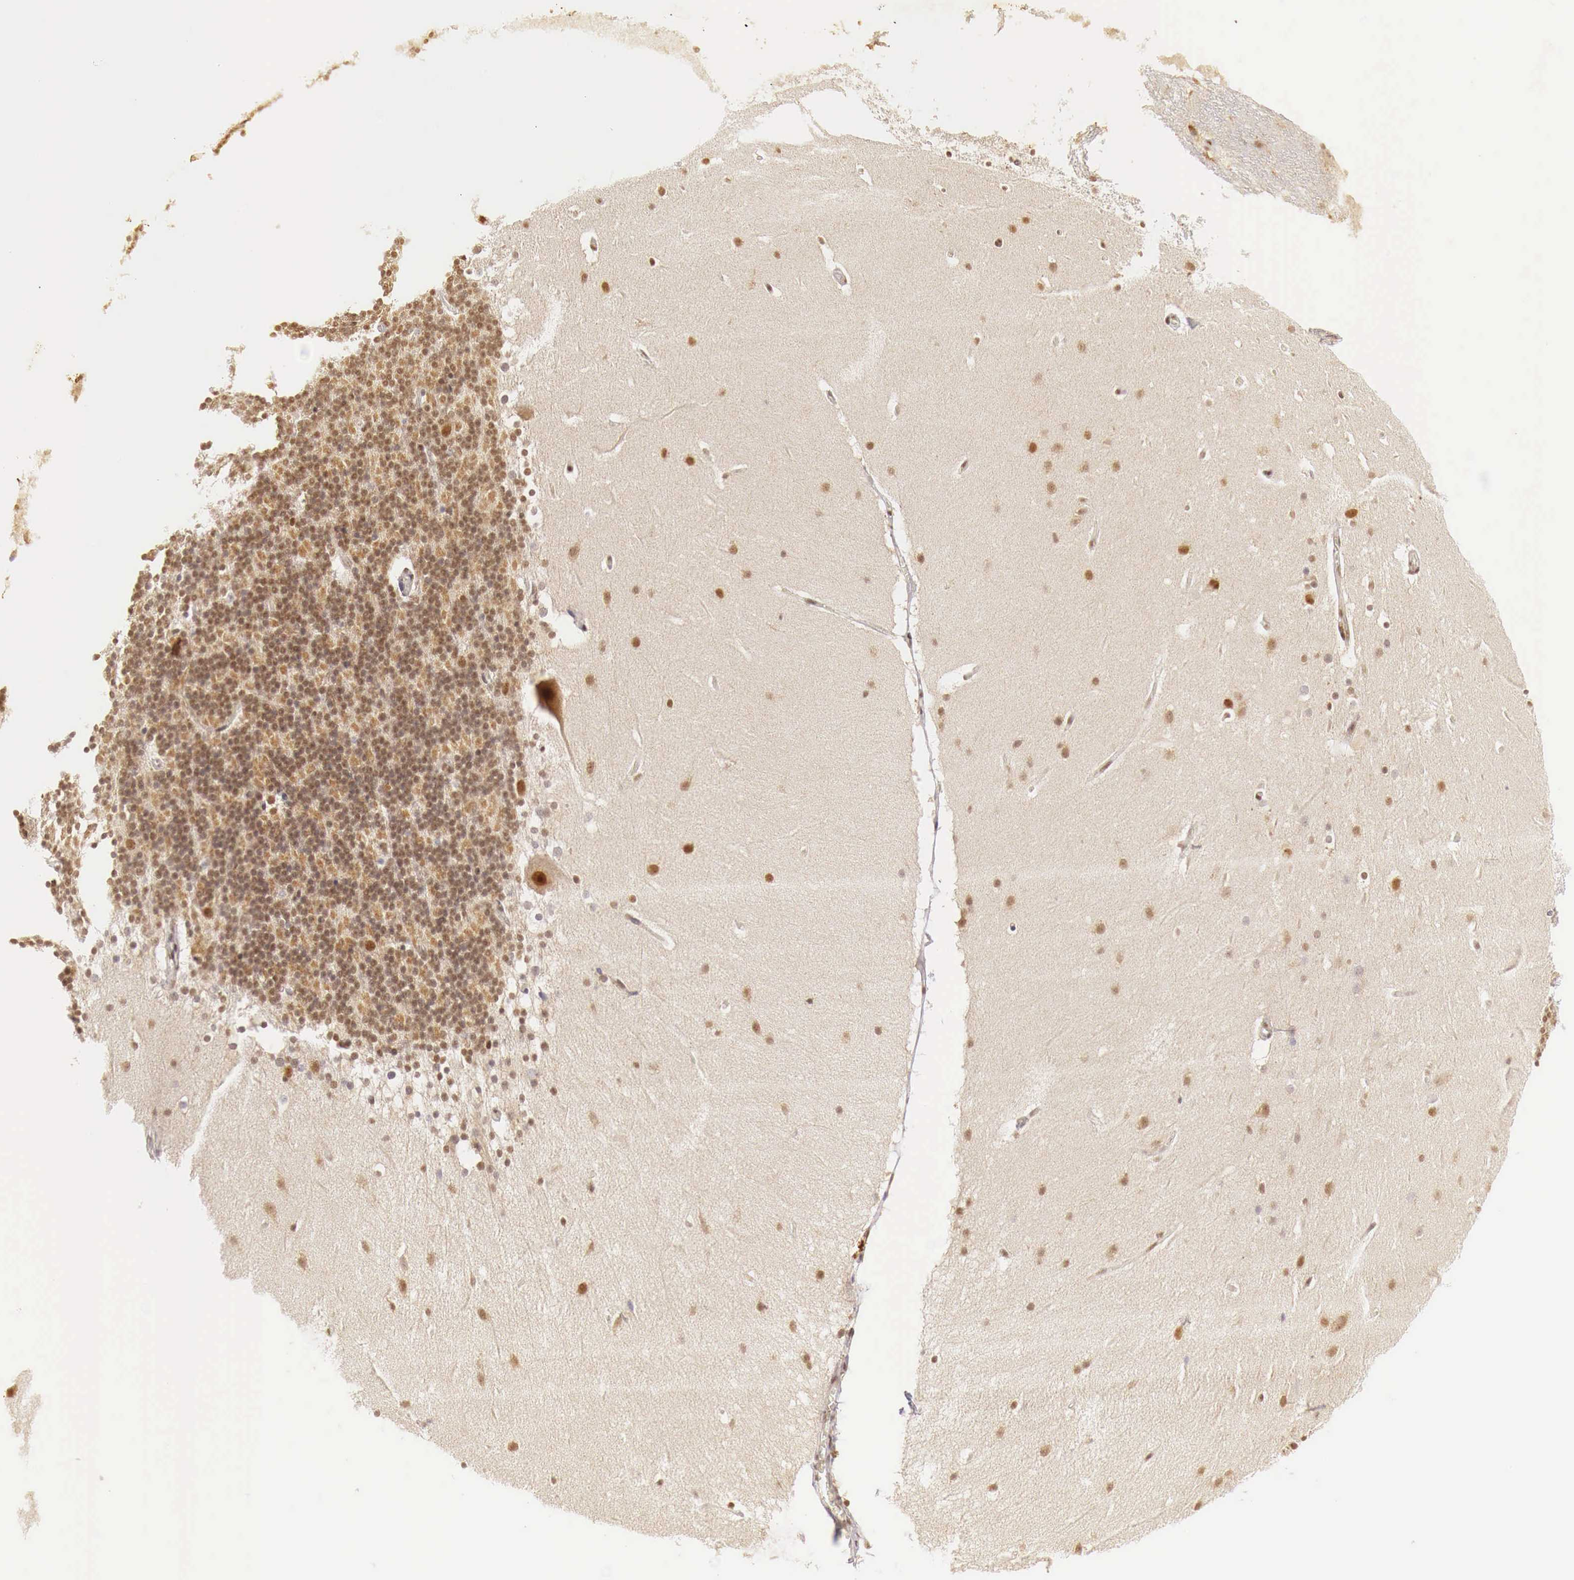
{"staining": {"intensity": "moderate", "quantity": ">75%", "location": "cytoplasmic/membranous,nuclear"}, "tissue": "cerebellum", "cell_type": "Cells in granular layer", "image_type": "normal", "snomed": [{"axis": "morphology", "description": "Normal tissue, NOS"}, {"axis": "topography", "description": "Cerebellum"}], "caption": "IHC staining of benign cerebellum, which shows medium levels of moderate cytoplasmic/membranous,nuclear positivity in about >75% of cells in granular layer indicating moderate cytoplasmic/membranous,nuclear protein staining. The staining was performed using DAB (brown) for protein detection and nuclei were counterstained in hematoxylin (blue).", "gene": "GPKOW", "patient": {"sex": "female", "age": 19}}